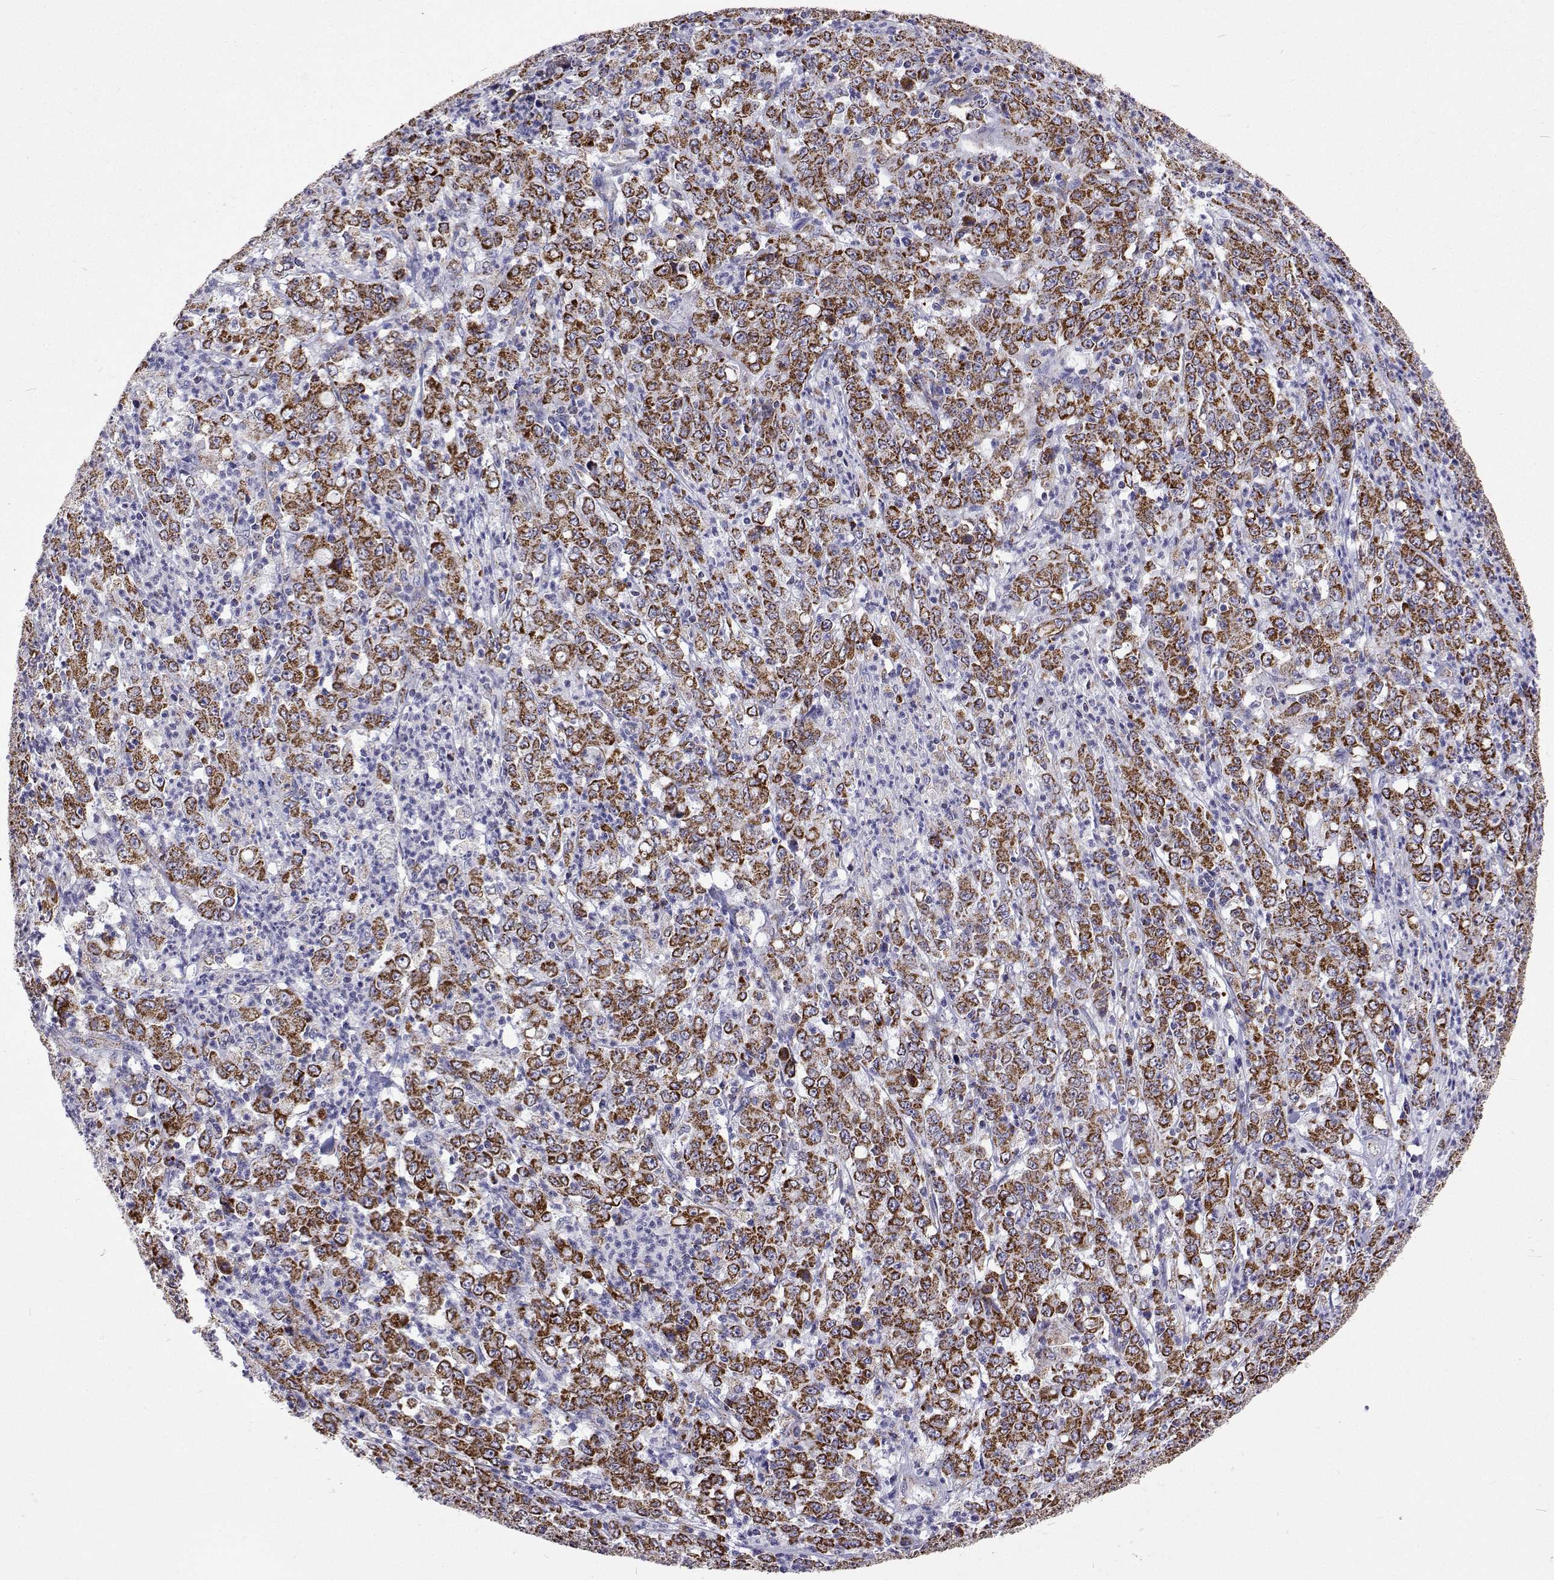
{"staining": {"intensity": "strong", "quantity": ">75%", "location": "cytoplasmic/membranous"}, "tissue": "stomach cancer", "cell_type": "Tumor cells", "image_type": "cancer", "snomed": [{"axis": "morphology", "description": "Adenocarcinoma, NOS"}, {"axis": "topography", "description": "Stomach, lower"}], "caption": "A high amount of strong cytoplasmic/membranous positivity is appreciated in approximately >75% of tumor cells in stomach cancer tissue. The staining is performed using DAB (3,3'-diaminobenzidine) brown chromogen to label protein expression. The nuclei are counter-stained blue using hematoxylin.", "gene": "MCCC2", "patient": {"sex": "female", "age": 71}}